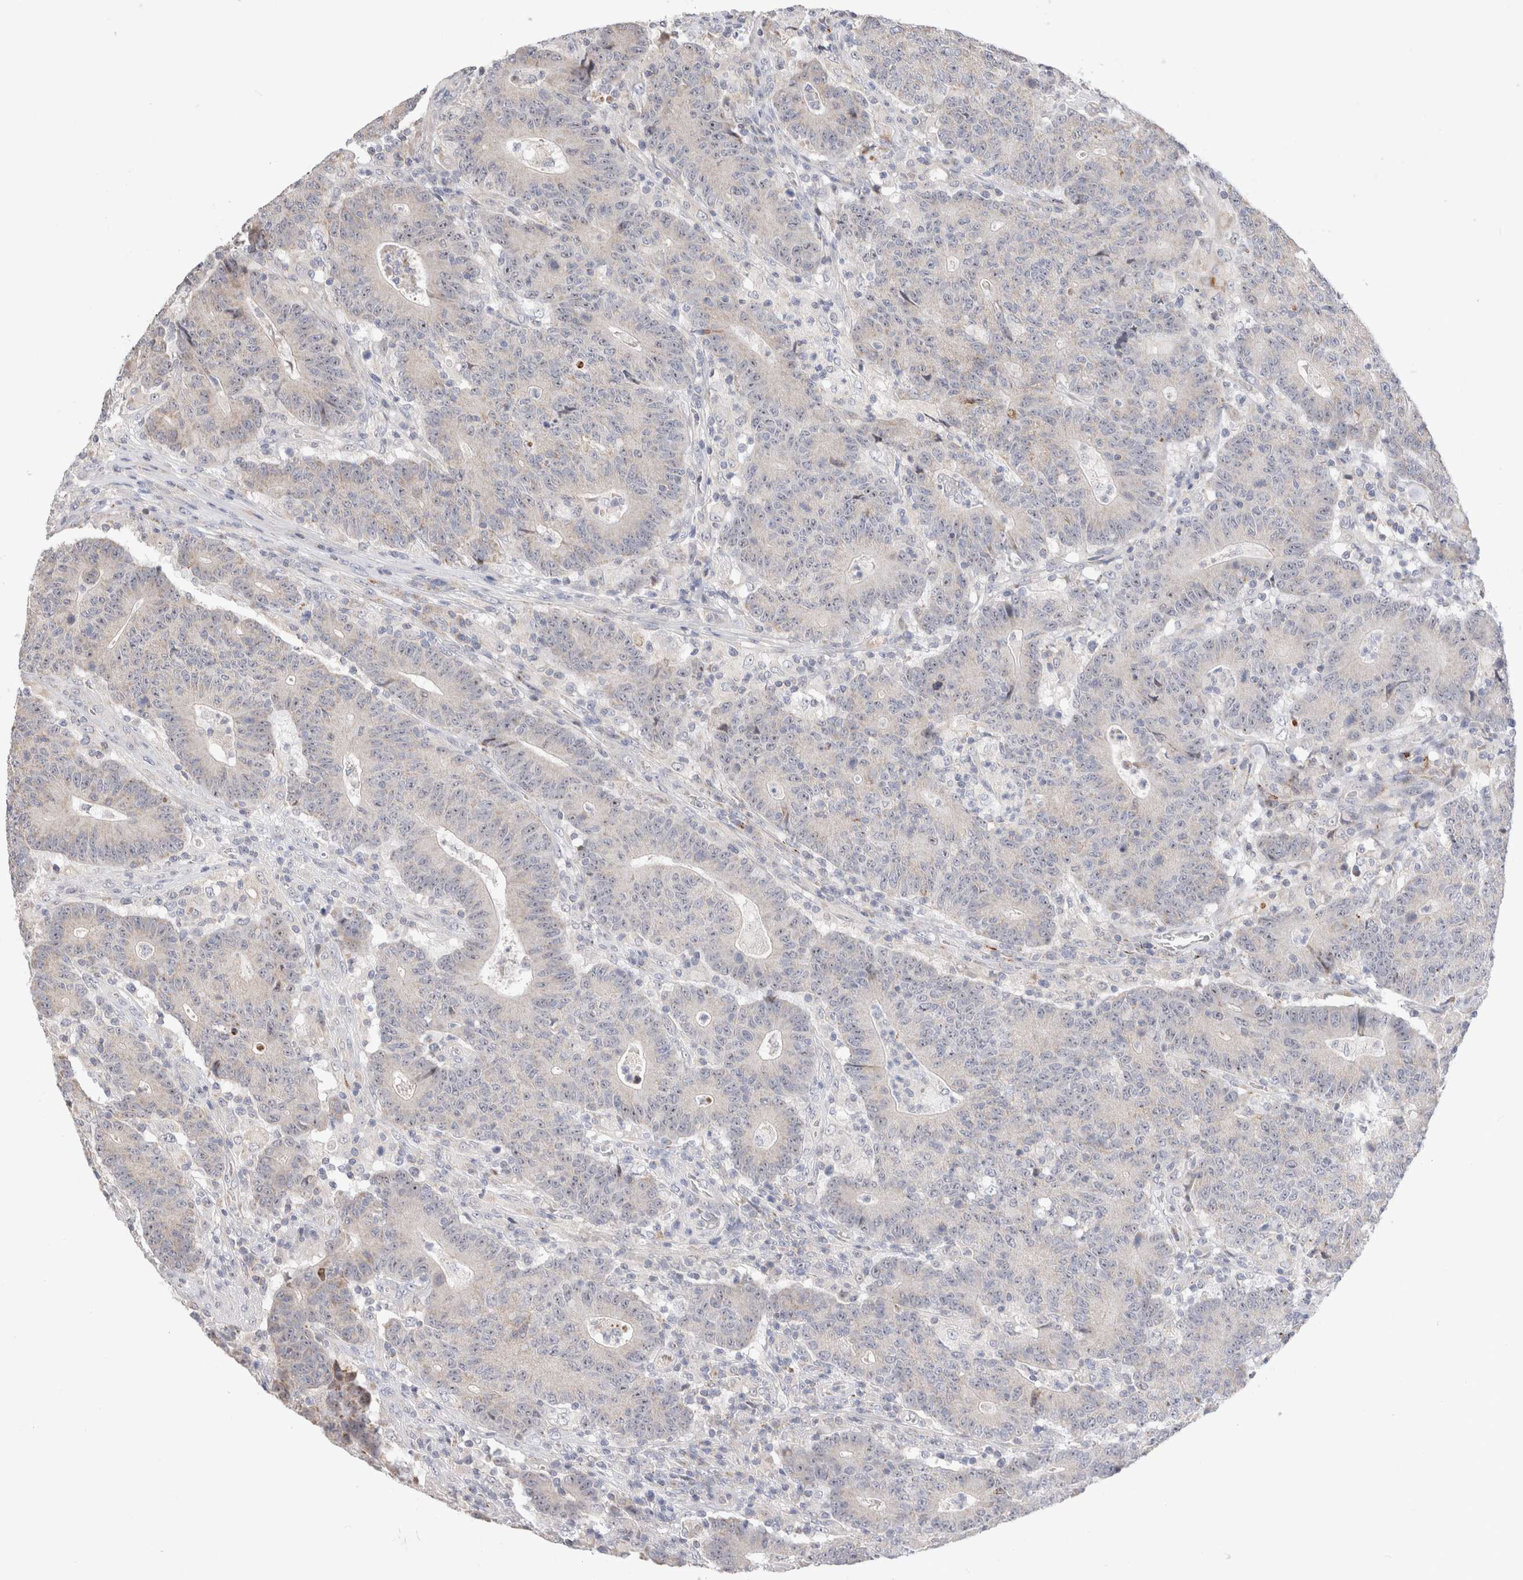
{"staining": {"intensity": "negative", "quantity": "none", "location": "none"}, "tissue": "colorectal cancer", "cell_type": "Tumor cells", "image_type": "cancer", "snomed": [{"axis": "morphology", "description": "Normal tissue, NOS"}, {"axis": "morphology", "description": "Adenocarcinoma, NOS"}, {"axis": "topography", "description": "Colon"}], "caption": "High magnification brightfield microscopy of adenocarcinoma (colorectal) stained with DAB (brown) and counterstained with hematoxylin (blue): tumor cells show no significant positivity.", "gene": "CHADL", "patient": {"sex": "female", "age": 75}}